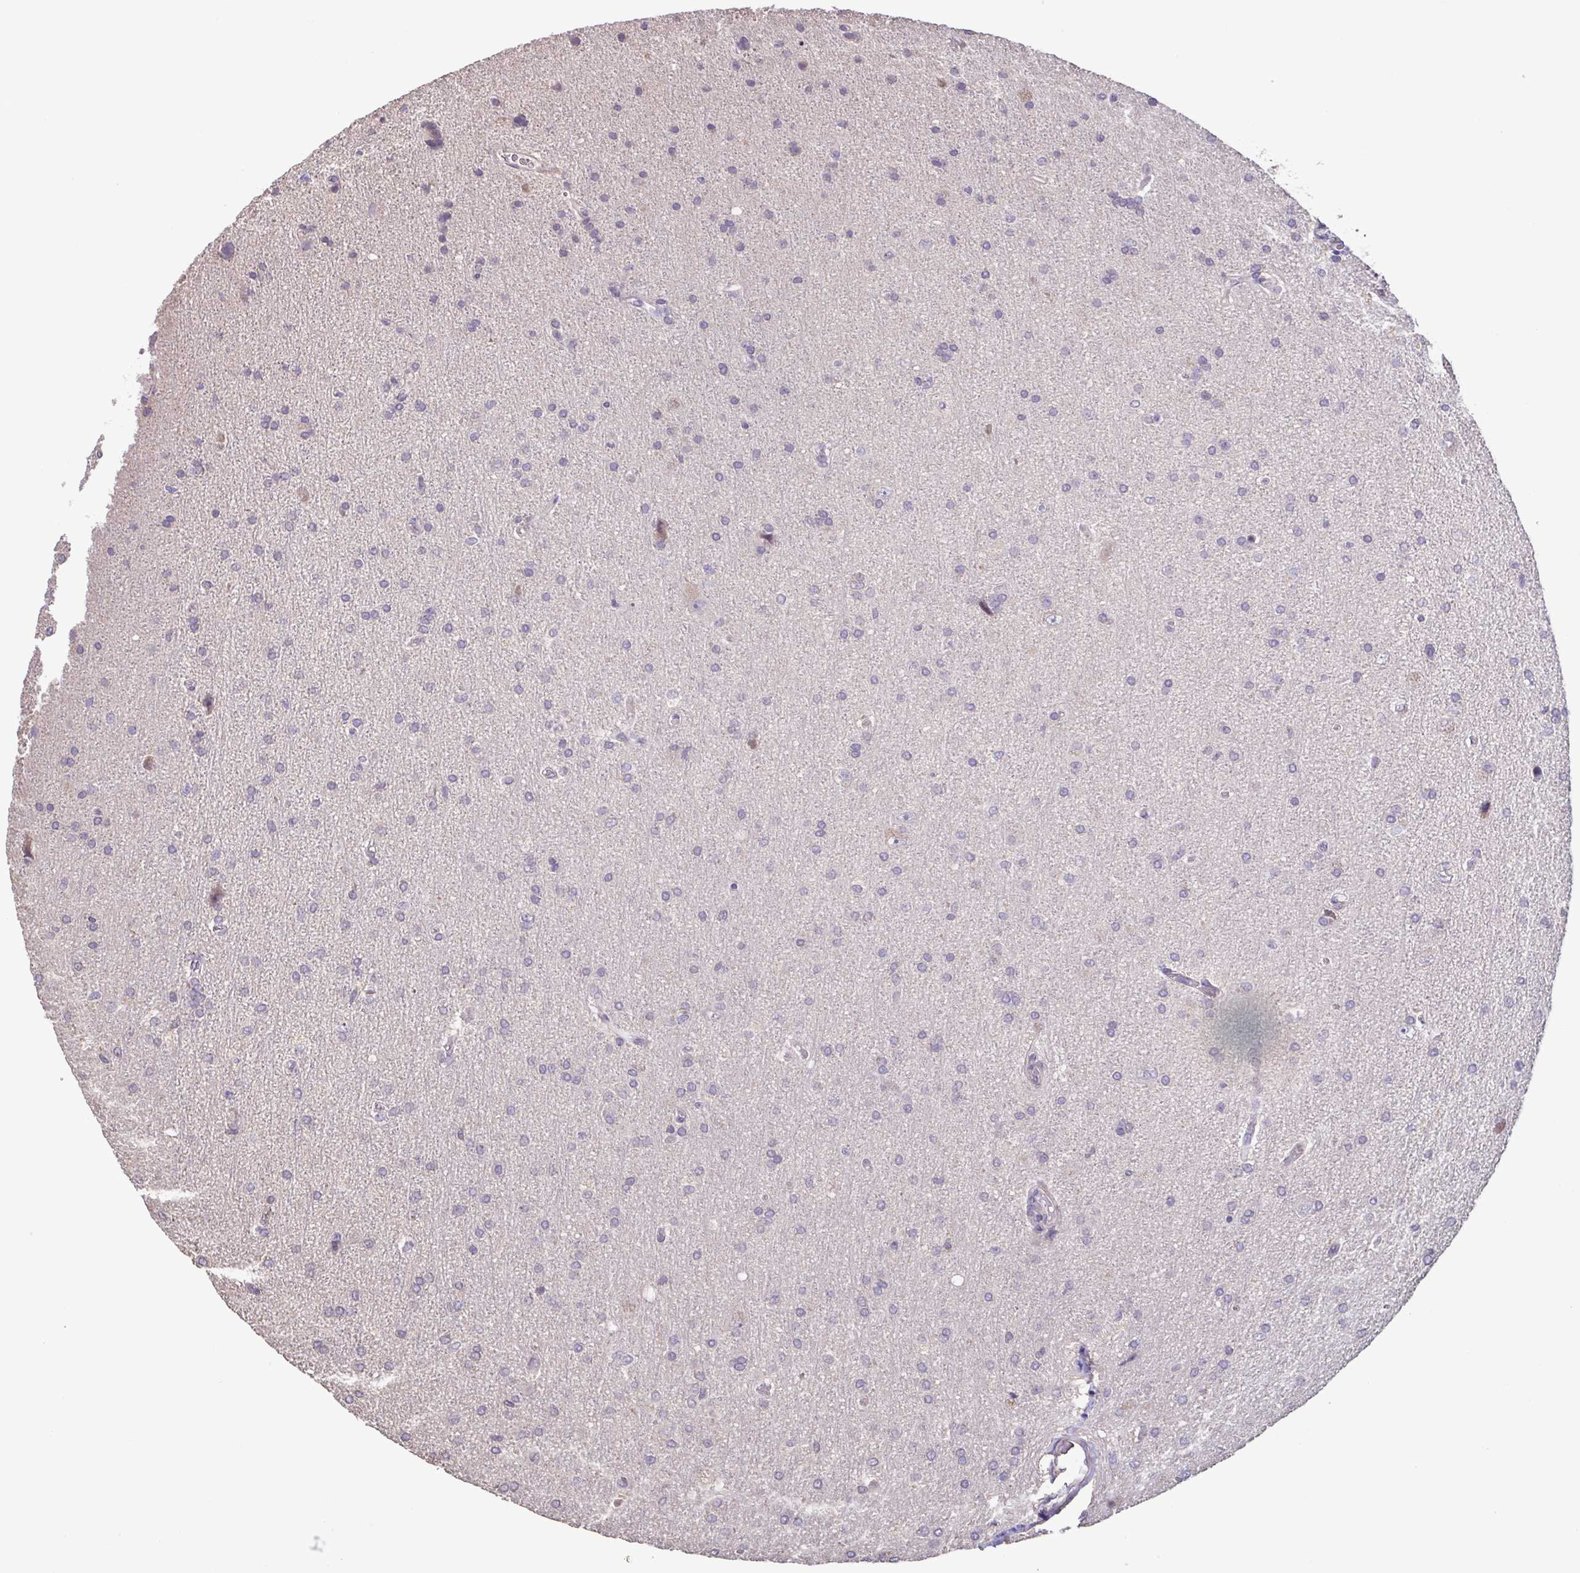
{"staining": {"intensity": "negative", "quantity": "none", "location": "none"}, "tissue": "glioma", "cell_type": "Tumor cells", "image_type": "cancer", "snomed": [{"axis": "morphology", "description": "Glioma, malignant, High grade"}, {"axis": "topography", "description": "Cerebral cortex"}], "caption": "Immunohistochemical staining of human malignant glioma (high-grade) exhibits no significant positivity in tumor cells.", "gene": "ACTRT2", "patient": {"sex": "male", "age": 70}}